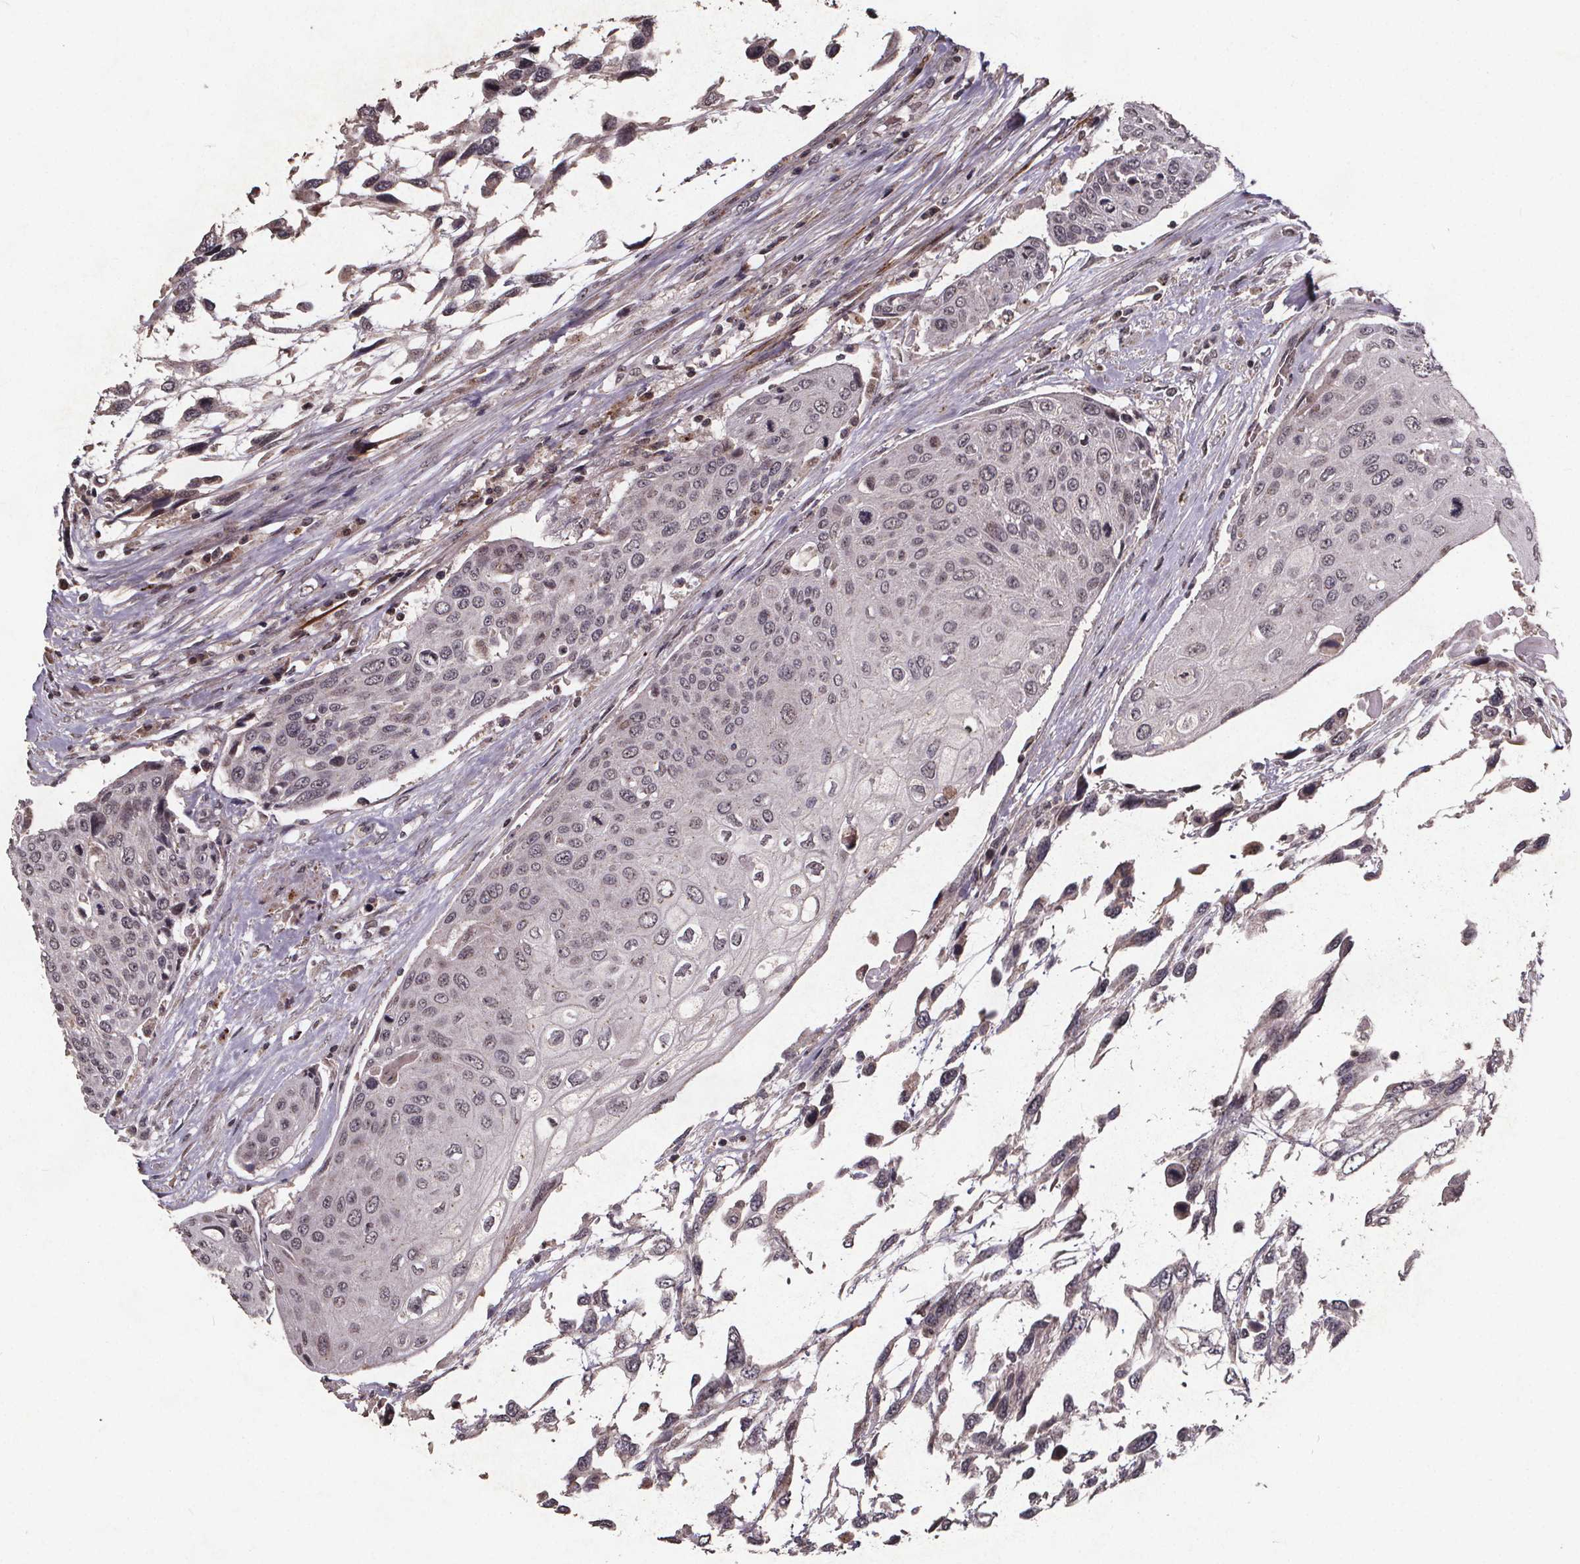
{"staining": {"intensity": "negative", "quantity": "none", "location": "none"}, "tissue": "urothelial cancer", "cell_type": "Tumor cells", "image_type": "cancer", "snomed": [{"axis": "morphology", "description": "Urothelial carcinoma, High grade"}, {"axis": "topography", "description": "Urinary bladder"}], "caption": "DAB immunohistochemical staining of urothelial carcinoma (high-grade) exhibits no significant staining in tumor cells.", "gene": "GPX3", "patient": {"sex": "female", "age": 70}}